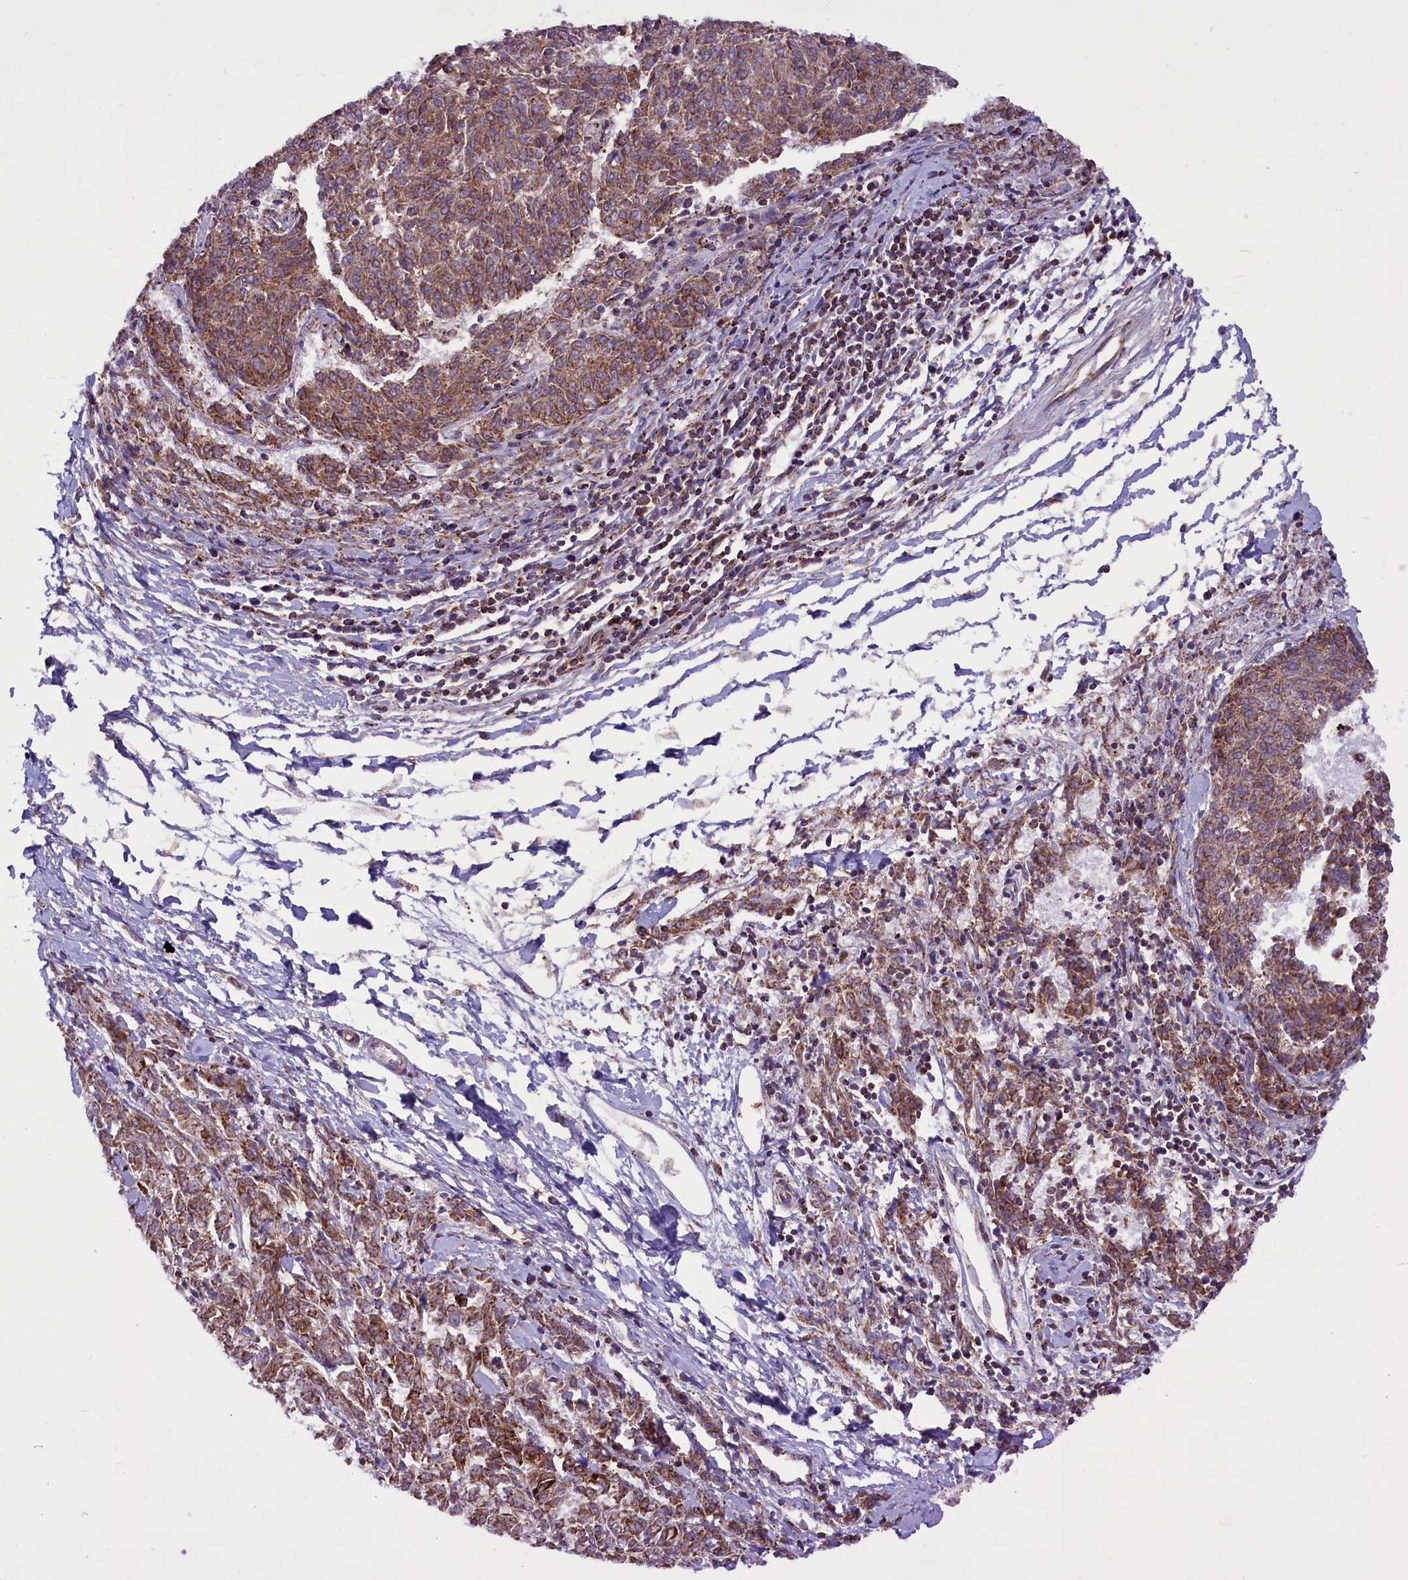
{"staining": {"intensity": "moderate", "quantity": "25%-75%", "location": "cytoplasmic/membranous"}, "tissue": "melanoma", "cell_type": "Tumor cells", "image_type": "cancer", "snomed": [{"axis": "morphology", "description": "Malignant melanoma, NOS"}, {"axis": "topography", "description": "Skin"}], "caption": "Melanoma tissue shows moderate cytoplasmic/membranous staining in about 25%-75% of tumor cells", "gene": "ICA1L", "patient": {"sex": "female", "age": 72}}